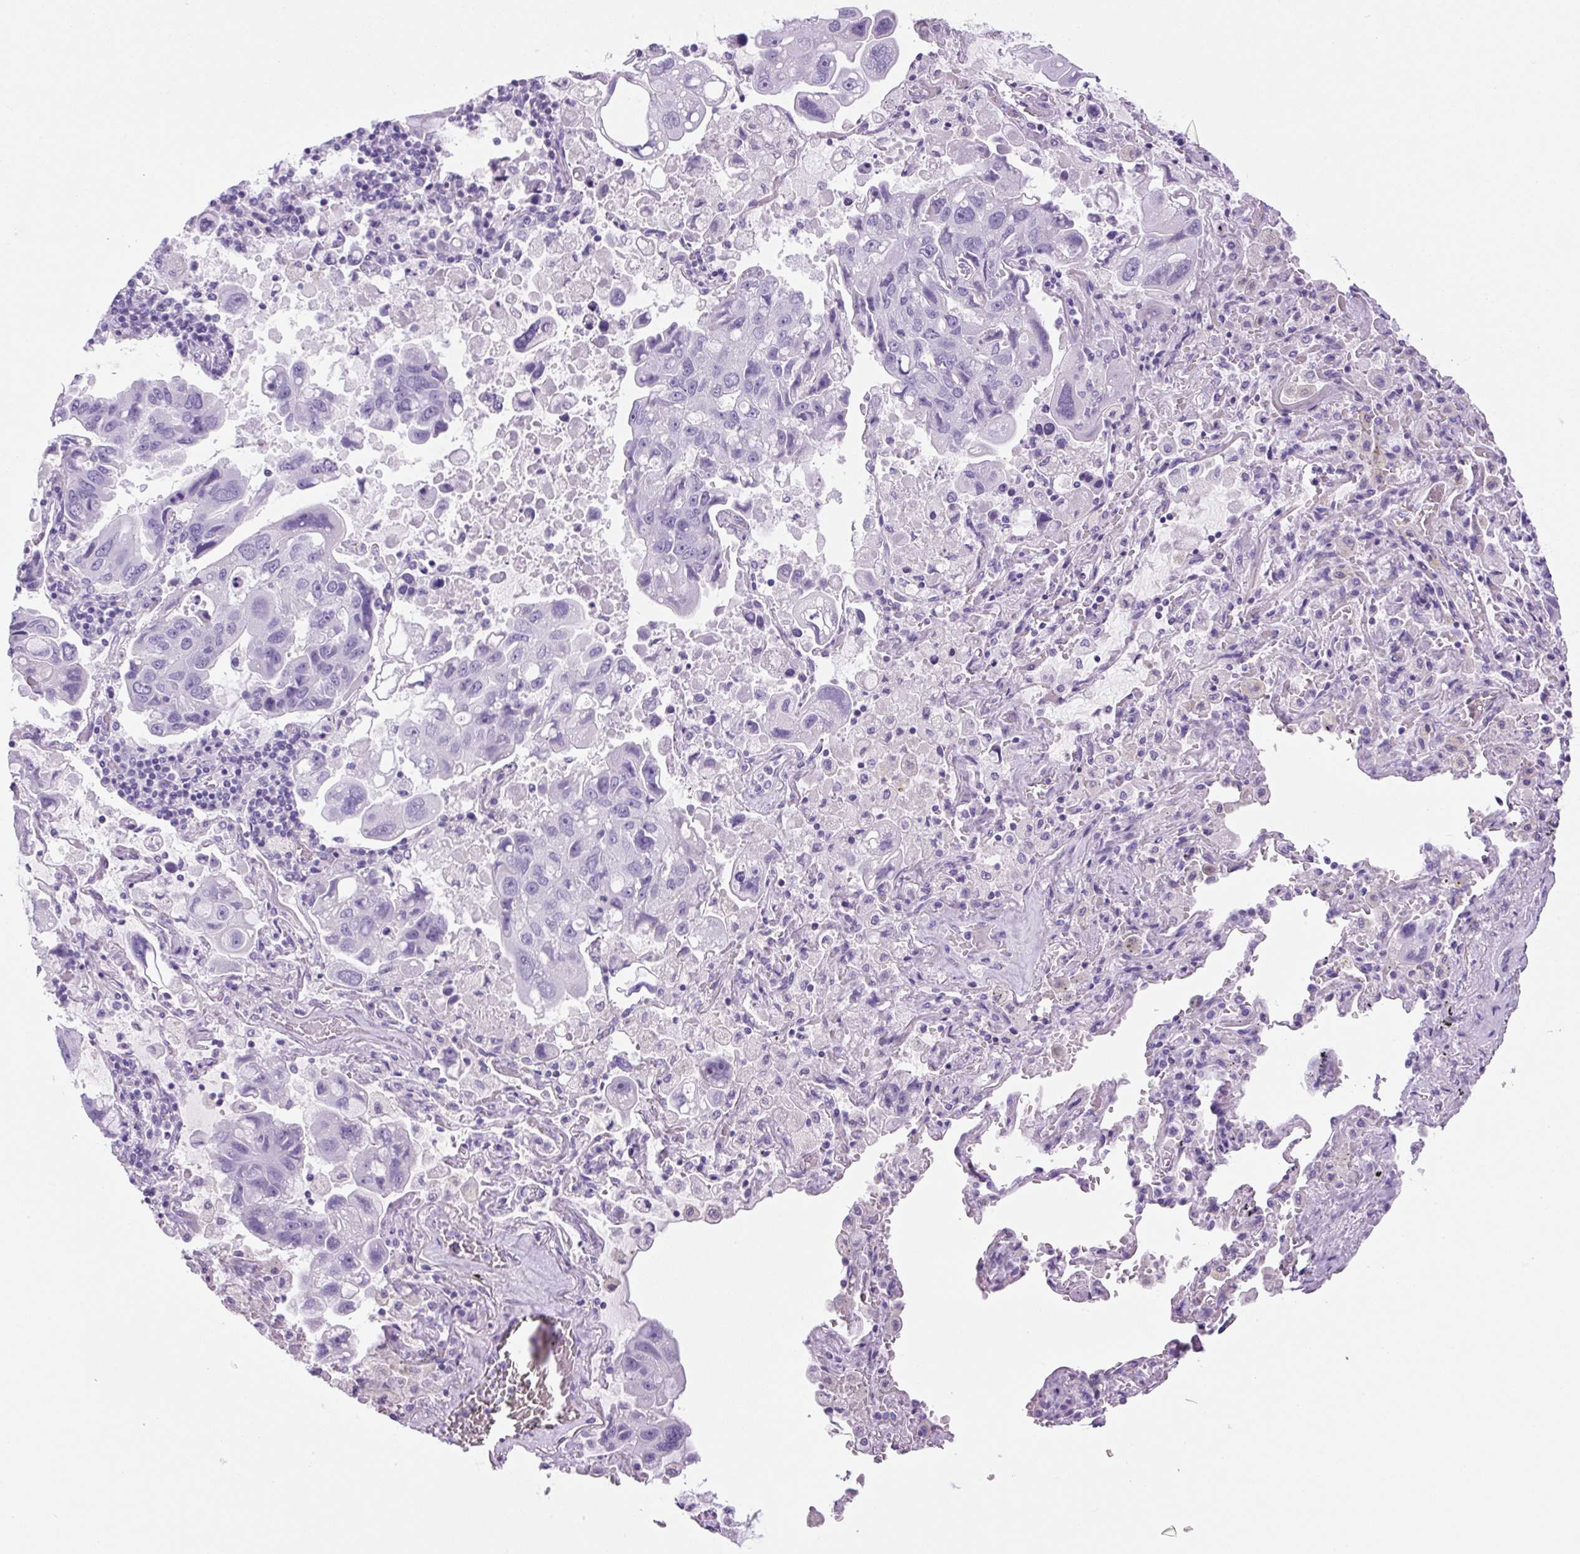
{"staining": {"intensity": "negative", "quantity": "none", "location": "none"}, "tissue": "lung cancer", "cell_type": "Tumor cells", "image_type": "cancer", "snomed": [{"axis": "morphology", "description": "Adenocarcinoma, NOS"}, {"axis": "topography", "description": "Lung"}], "caption": "Tumor cells show no significant staining in lung cancer (adenocarcinoma).", "gene": "PRRT1", "patient": {"sex": "male", "age": 64}}